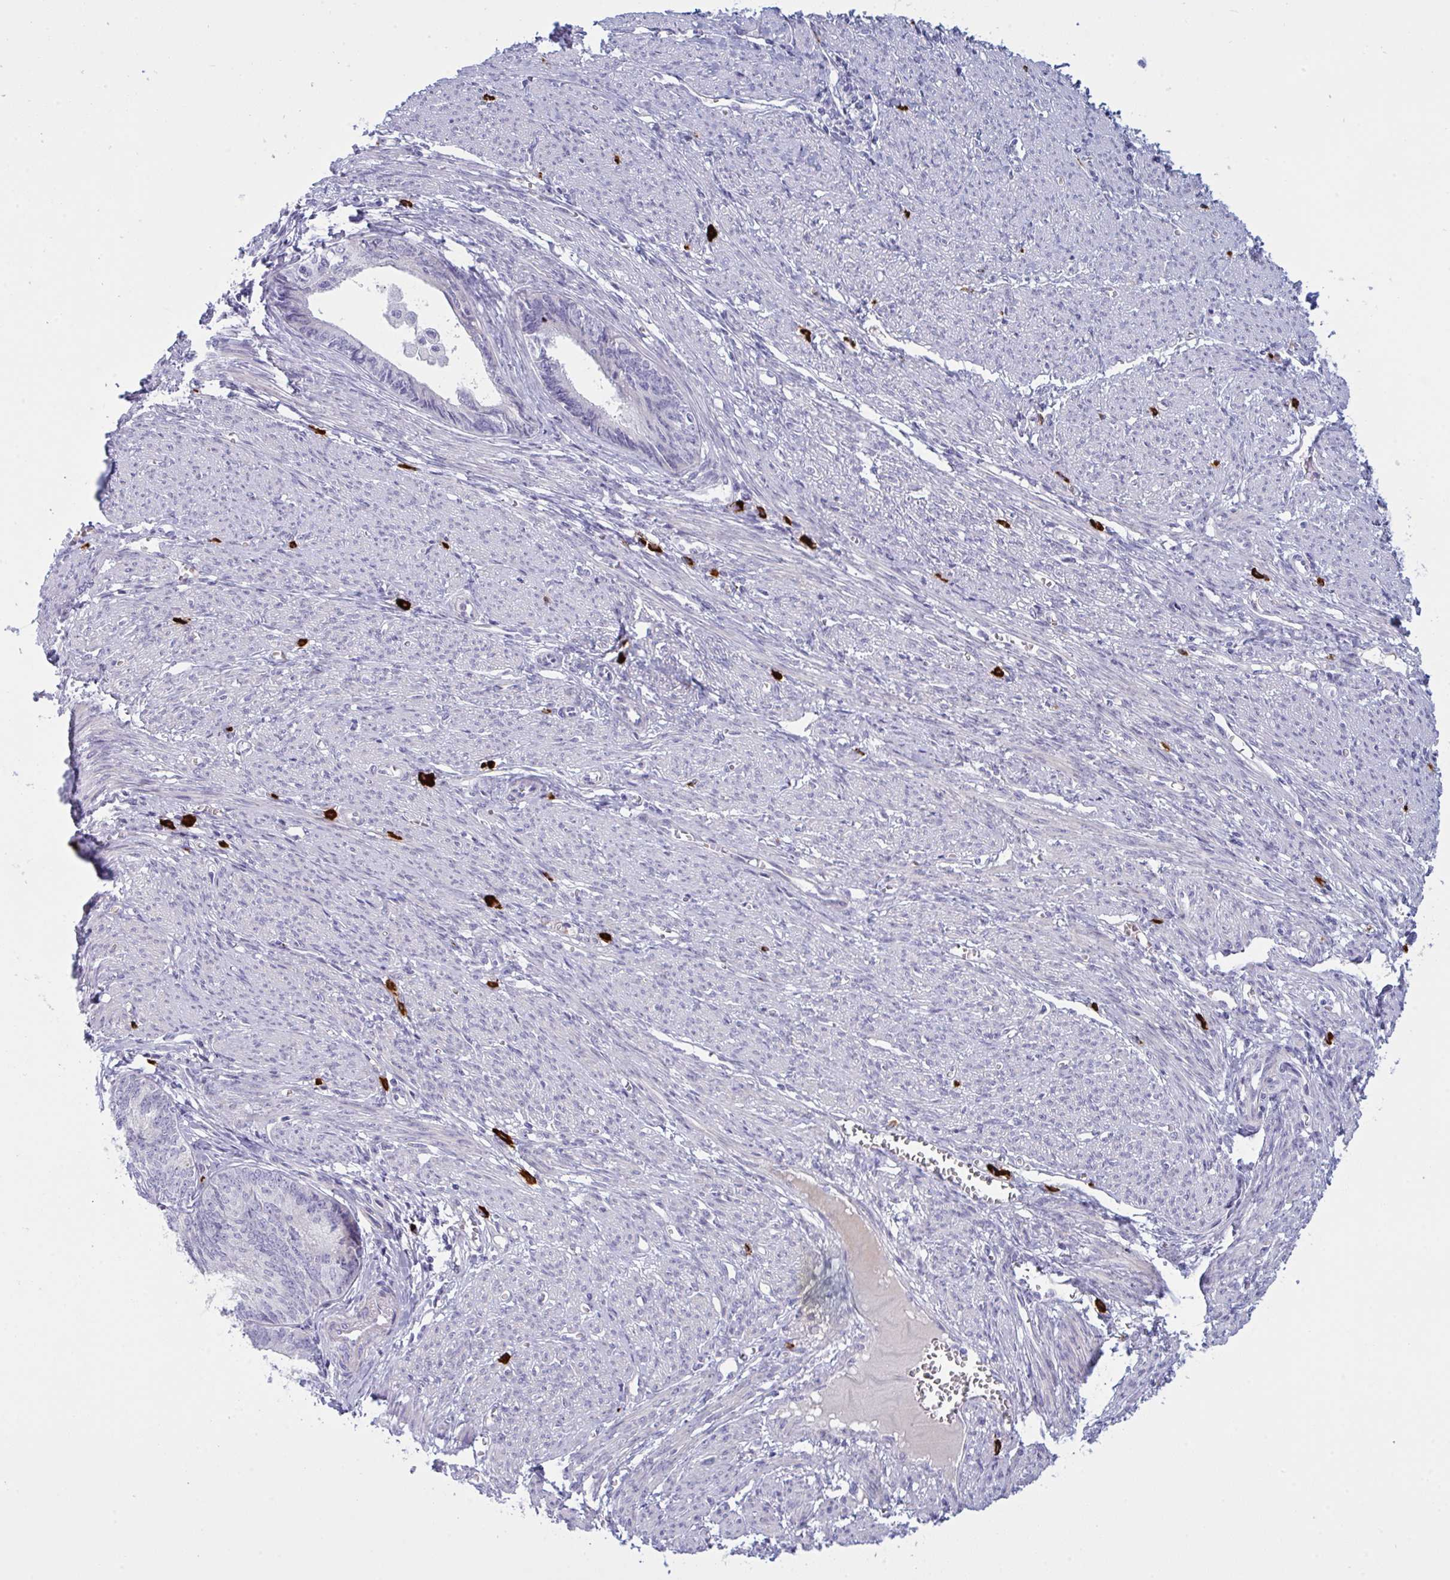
{"staining": {"intensity": "negative", "quantity": "none", "location": "none"}, "tissue": "endometrial cancer", "cell_type": "Tumor cells", "image_type": "cancer", "snomed": [{"axis": "morphology", "description": "Adenocarcinoma, NOS"}, {"axis": "topography", "description": "Endometrium"}], "caption": "Immunohistochemical staining of human endometrial cancer demonstrates no significant positivity in tumor cells. The staining was performed using DAB to visualize the protein expression in brown, while the nuclei were stained in blue with hematoxylin (Magnification: 20x).", "gene": "ZNF684", "patient": {"sex": "female", "age": 68}}